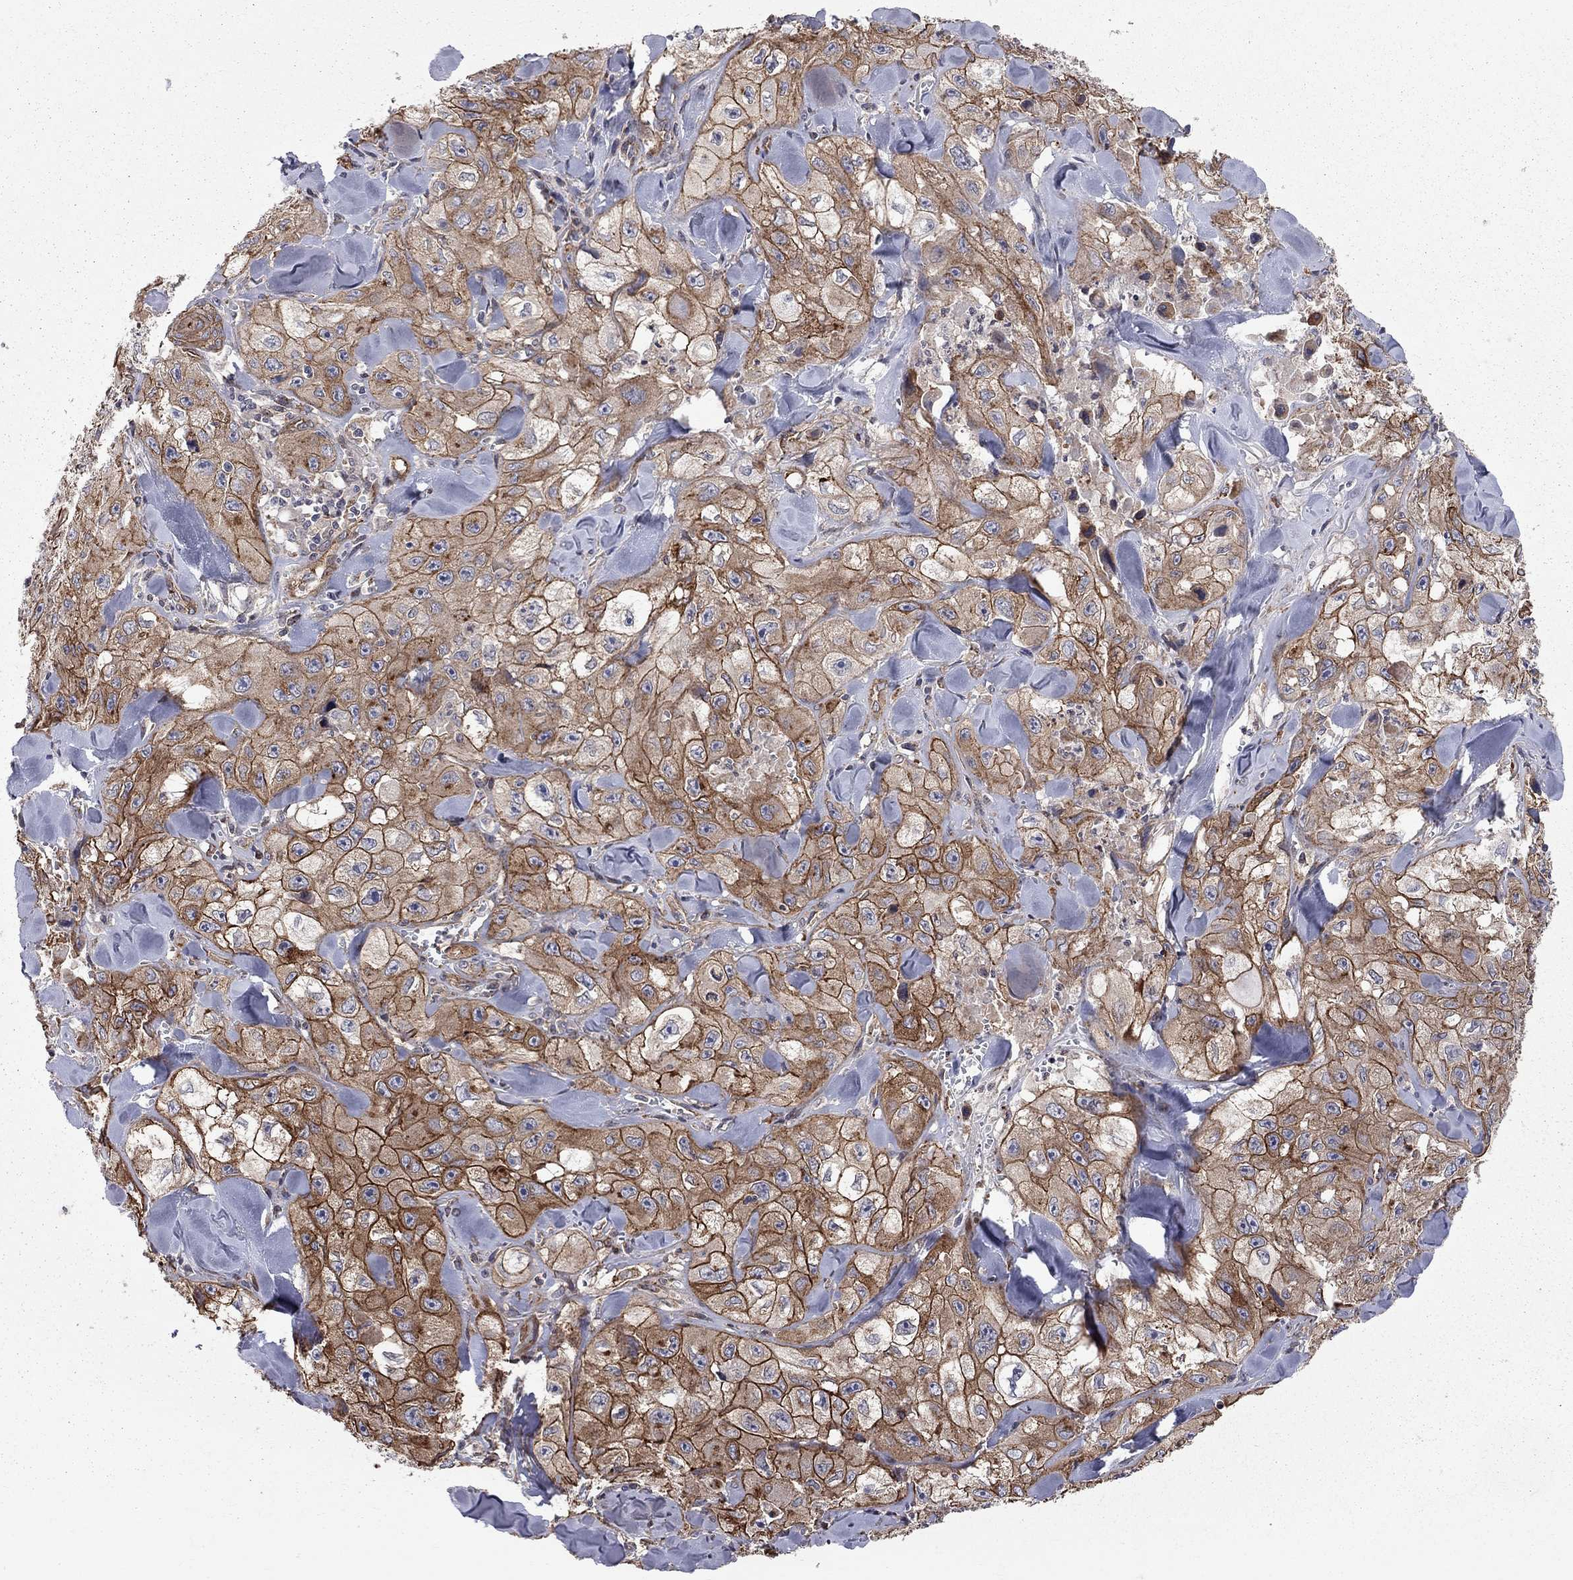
{"staining": {"intensity": "strong", "quantity": ">75%", "location": "cytoplasmic/membranous"}, "tissue": "skin cancer", "cell_type": "Tumor cells", "image_type": "cancer", "snomed": [{"axis": "morphology", "description": "Squamous cell carcinoma, NOS"}, {"axis": "topography", "description": "Skin"}, {"axis": "topography", "description": "Subcutis"}], "caption": "Protein expression analysis of skin cancer demonstrates strong cytoplasmic/membranous staining in approximately >75% of tumor cells.", "gene": "RASEF", "patient": {"sex": "male", "age": 73}}